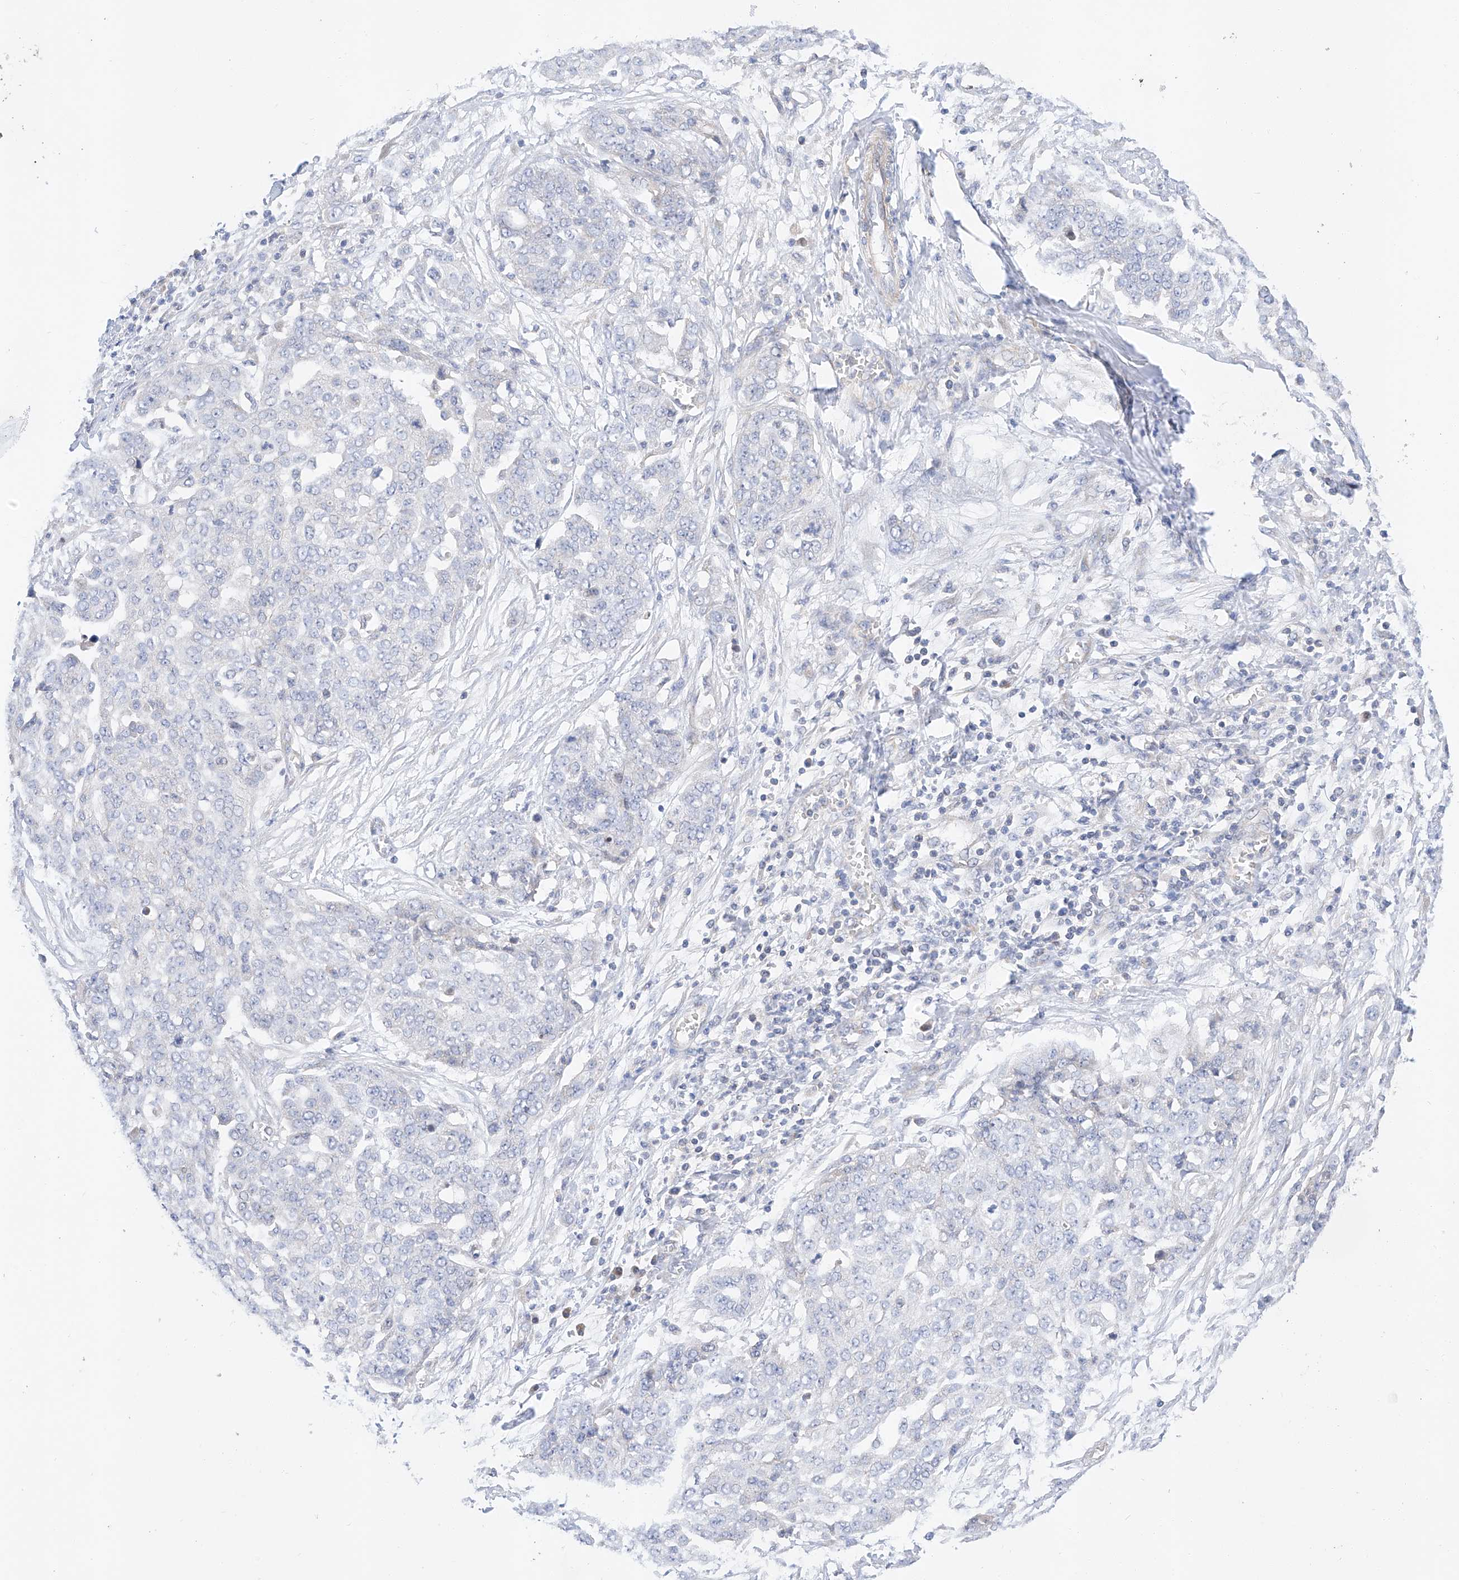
{"staining": {"intensity": "negative", "quantity": "none", "location": "none"}, "tissue": "ovarian cancer", "cell_type": "Tumor cells", "image_type": "cancer", "snomed": [{"axis": "morphology", "description": "Cystadenocarcinoma, serous, NOS"}, {"axis": "topography", "description": "Soft tissue"}, {"axis": "topography", "description": "Ovary"}], "caption": "A high-resolution micrograph shows immunohistochemistry staining of ovarian serous cystadenocarcinoma, which displays no significant staining in tumor cells.", "gene": "C6orf118", "patient": {"sex": "female", "age": 57}}